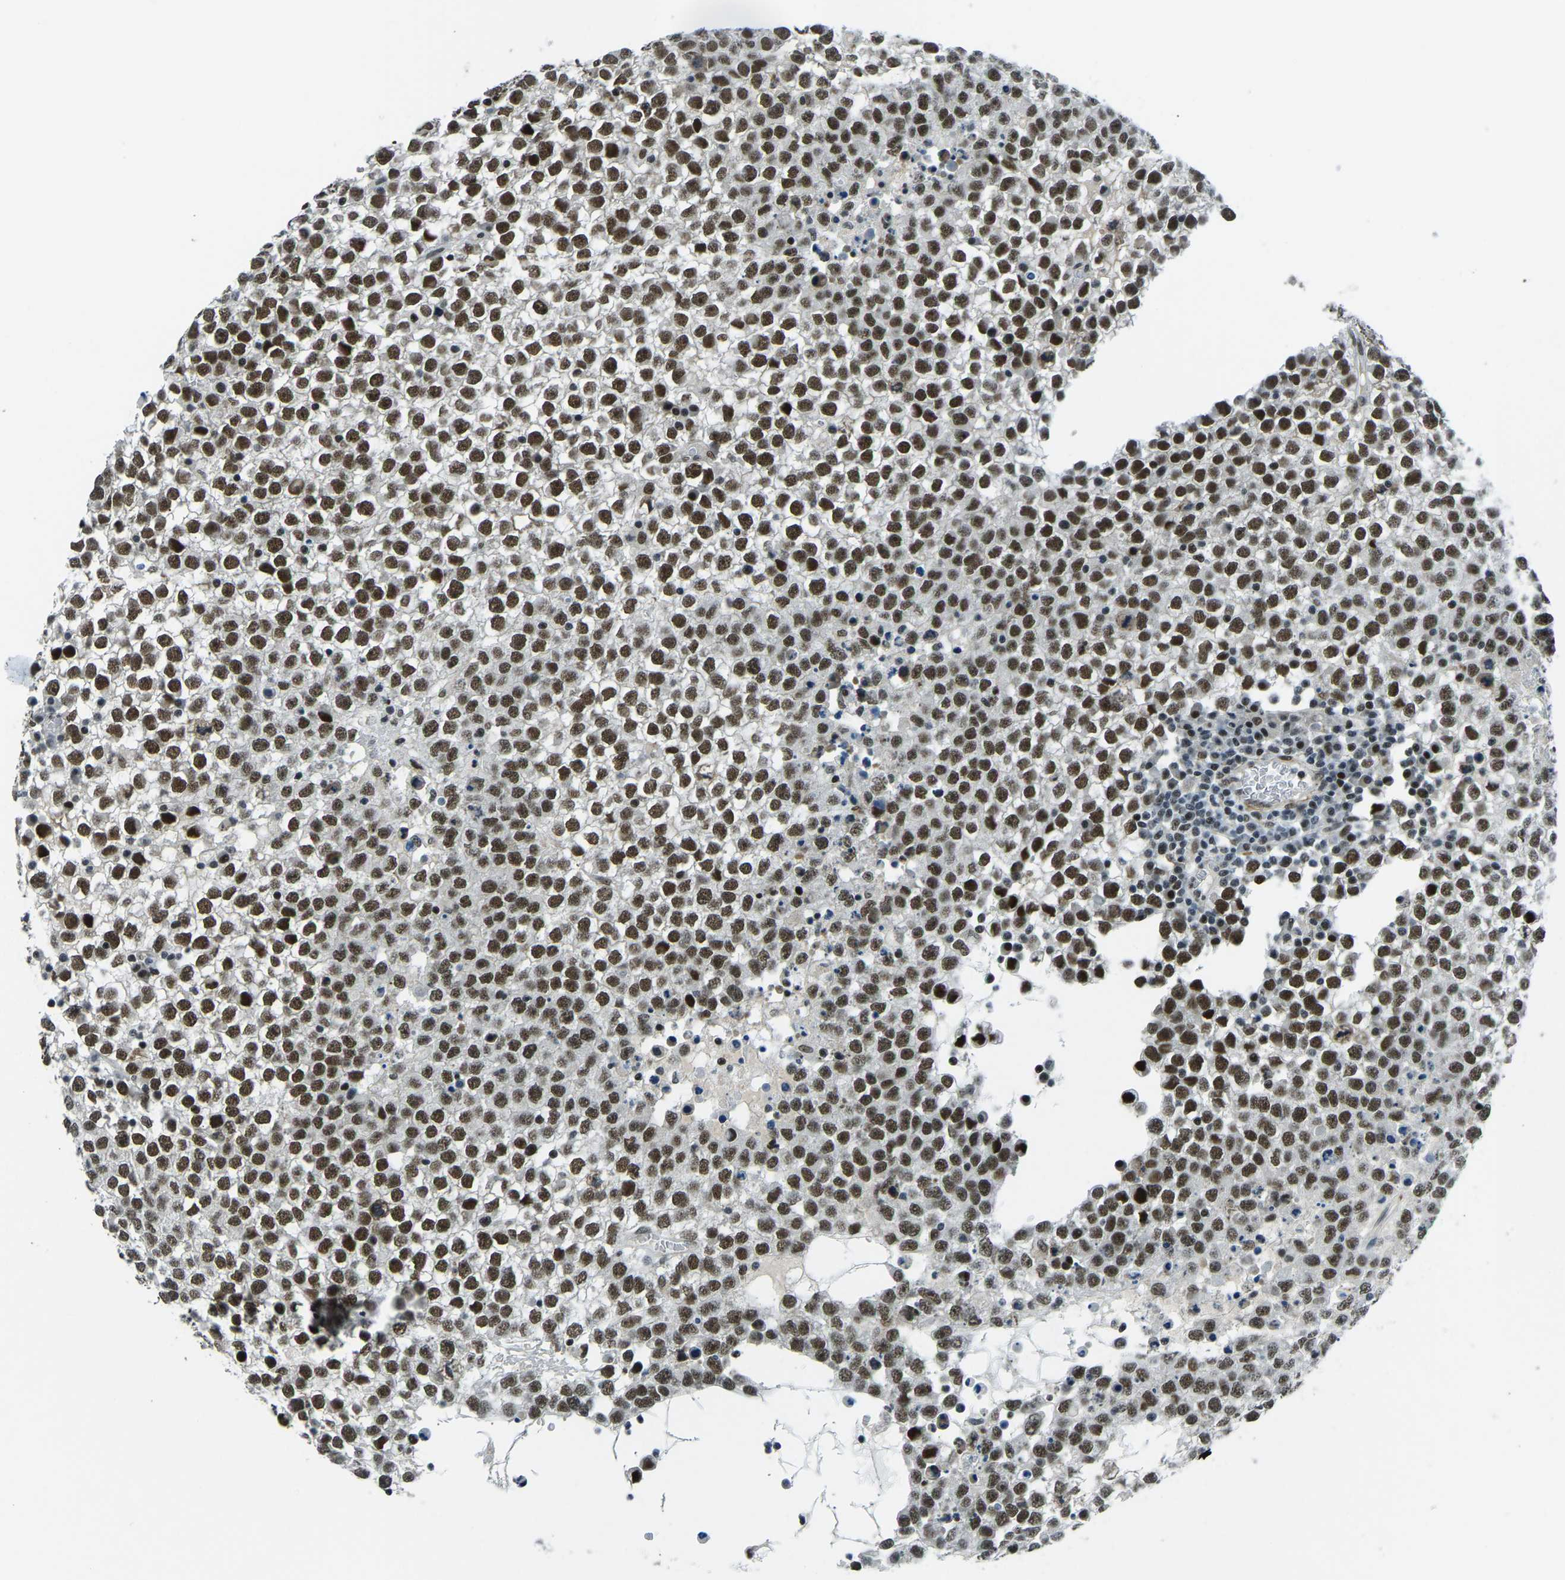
{"staining": {"intensity": "strong", "quantity": "25%-75%", "location": "nuclear"}, "tissue": "testis cancer", "cell_type": "Tumor cells", "image_type": "cancer", "snomed": [{"axis": "morphology", "description": "Seminoma, NOS"}, {"axis": "topography", "description": "Testis"}], "caption": "Seminoma (testis) stained with a protein marker demonstrates strong staining in tumor cells.", "gene": "PRCC", "patient": {"sex": "male", "age": 65}}